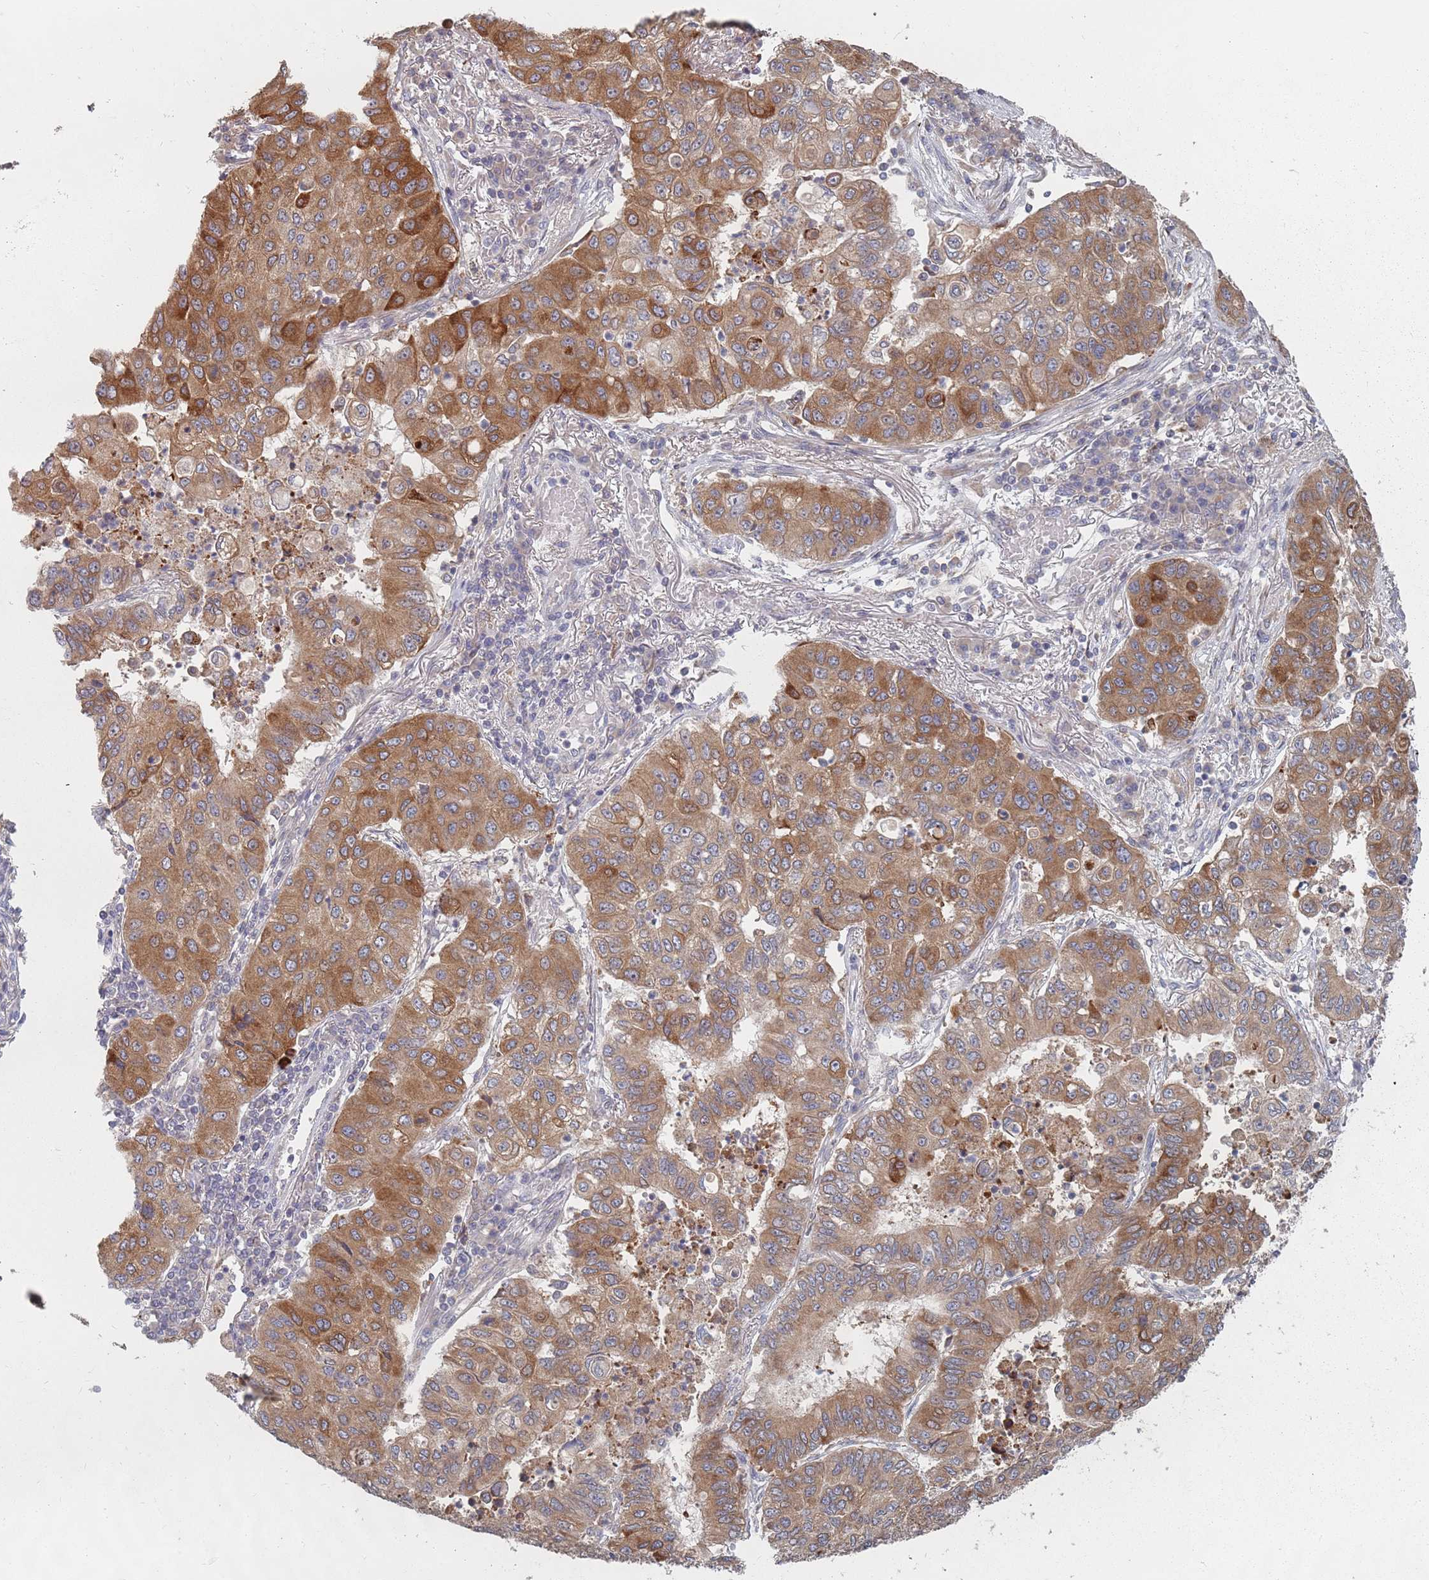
{"staining": {"intensity": "moderate", "quantity": ">75%", "location": "cytoplasmic/membranous"}, "tissue": "lung cancer", "cell_type": "Tumor cells", "image_type": "cancer", "snomed": [{"axis": "morphology", "description": "Squamous cell carcinoma, NOS"}, {"axis": "topography", "description": "Lung"}], "caption": "Lung cancer stained with a protein marker reveals moderate staining in tumor cells.", "gene": "ADAL", "patient": {"sex": "male", "age": 74}}